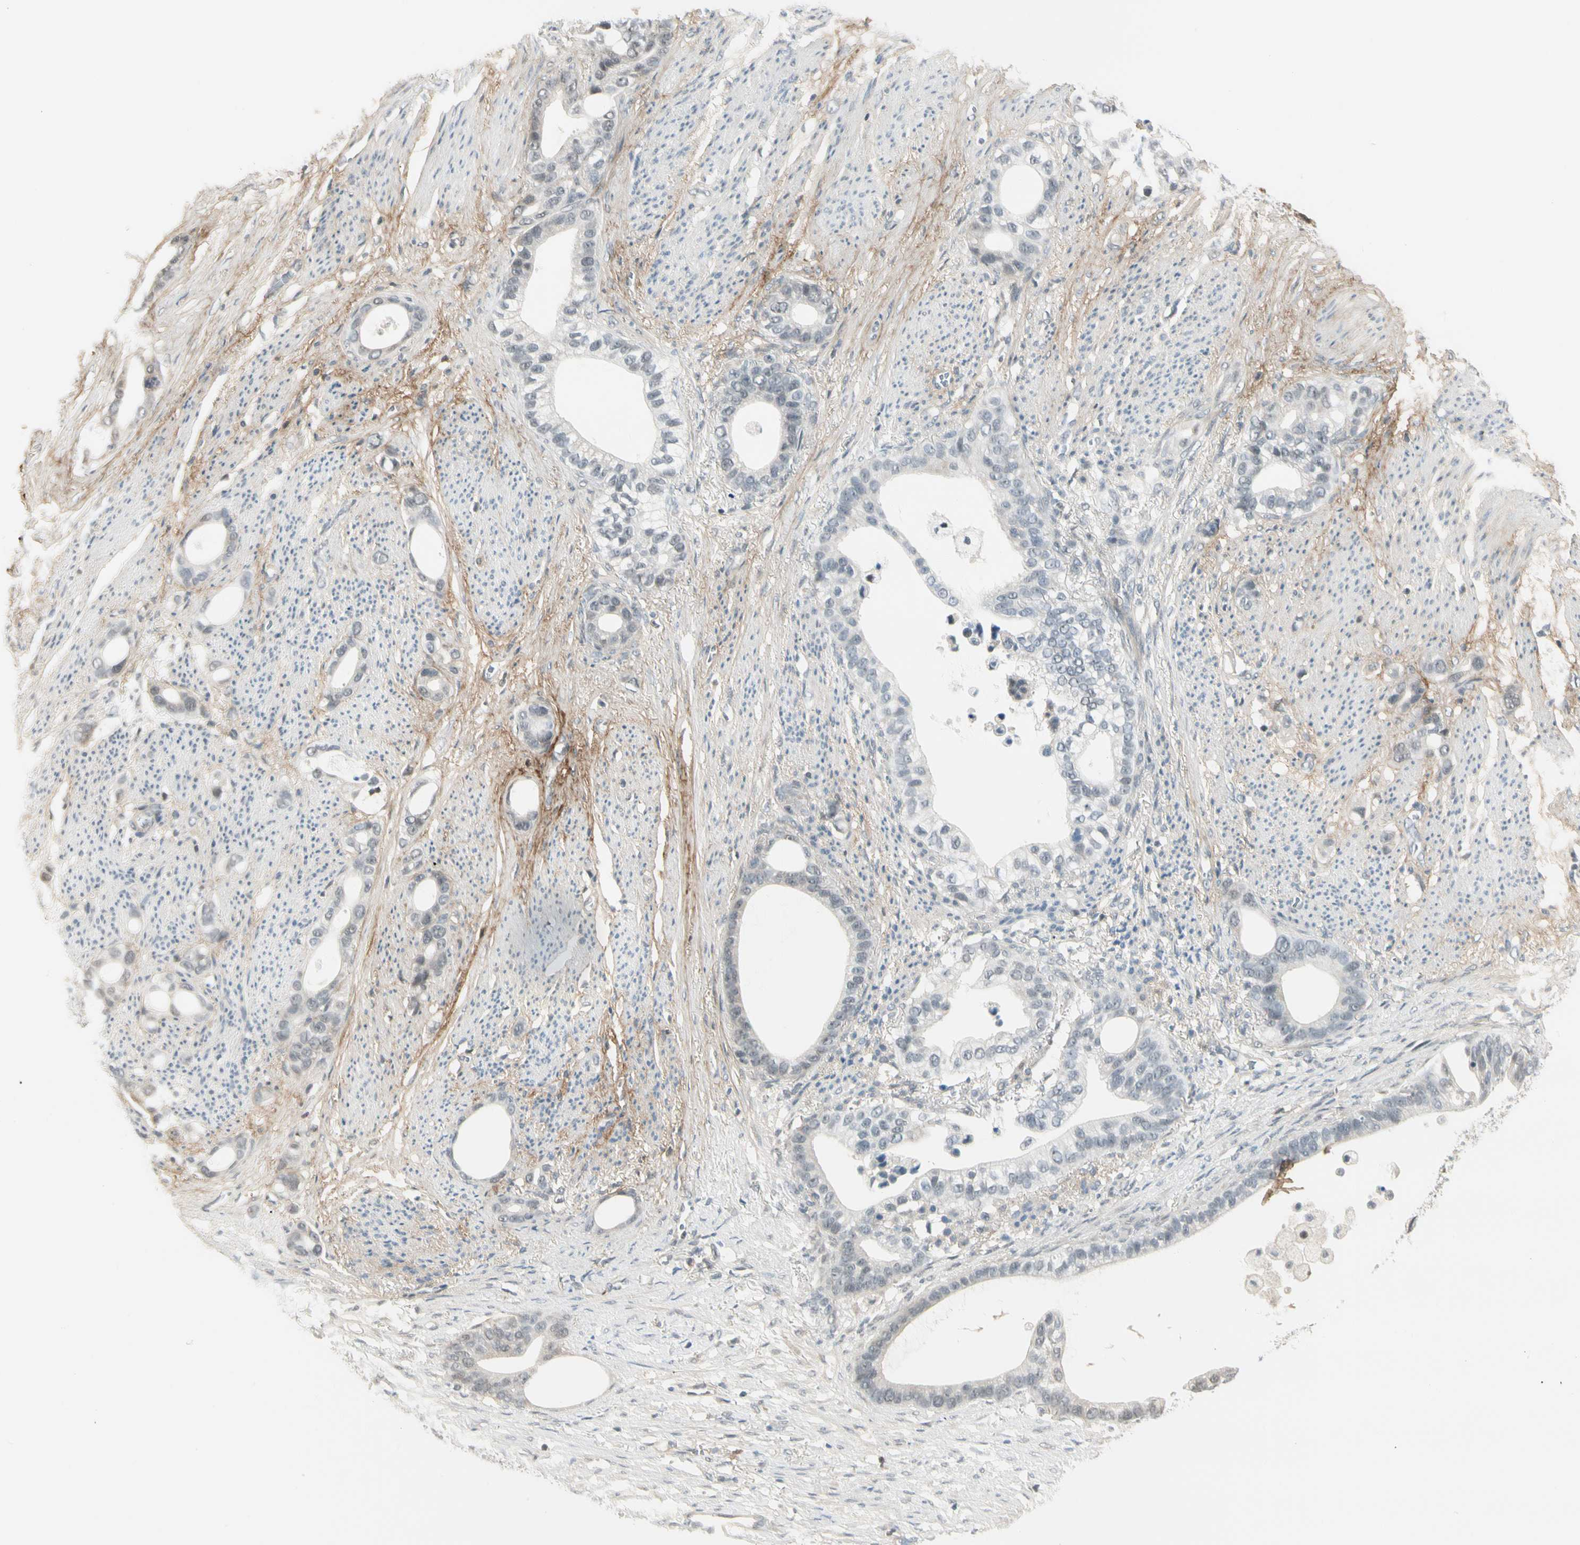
{"staining": {"intensity": "negative", "quantity": "none", "location": "none"}, "tissue": "stomach cancer", "cell_type": "Tumor cells", "image_type": "cancer", "snomed": [{"axis": "morphology", "description": "Adenocarcinoma, NOS"}, {"axis": "topography", "description": "Stomach"}], "caption": "Immunohistochemistry (IHC) micrograph of neoplastic tissue: human stomach cancer stained with DAB (3,3'-diaminobenzidine) displays no significant protein expression in tumor cells. (Brightfield microscopy of DAB immunohistochemistry (IHC) at high magnification).", "gene": "ASPN", "patient": {"sex": "female", "age": 75}}